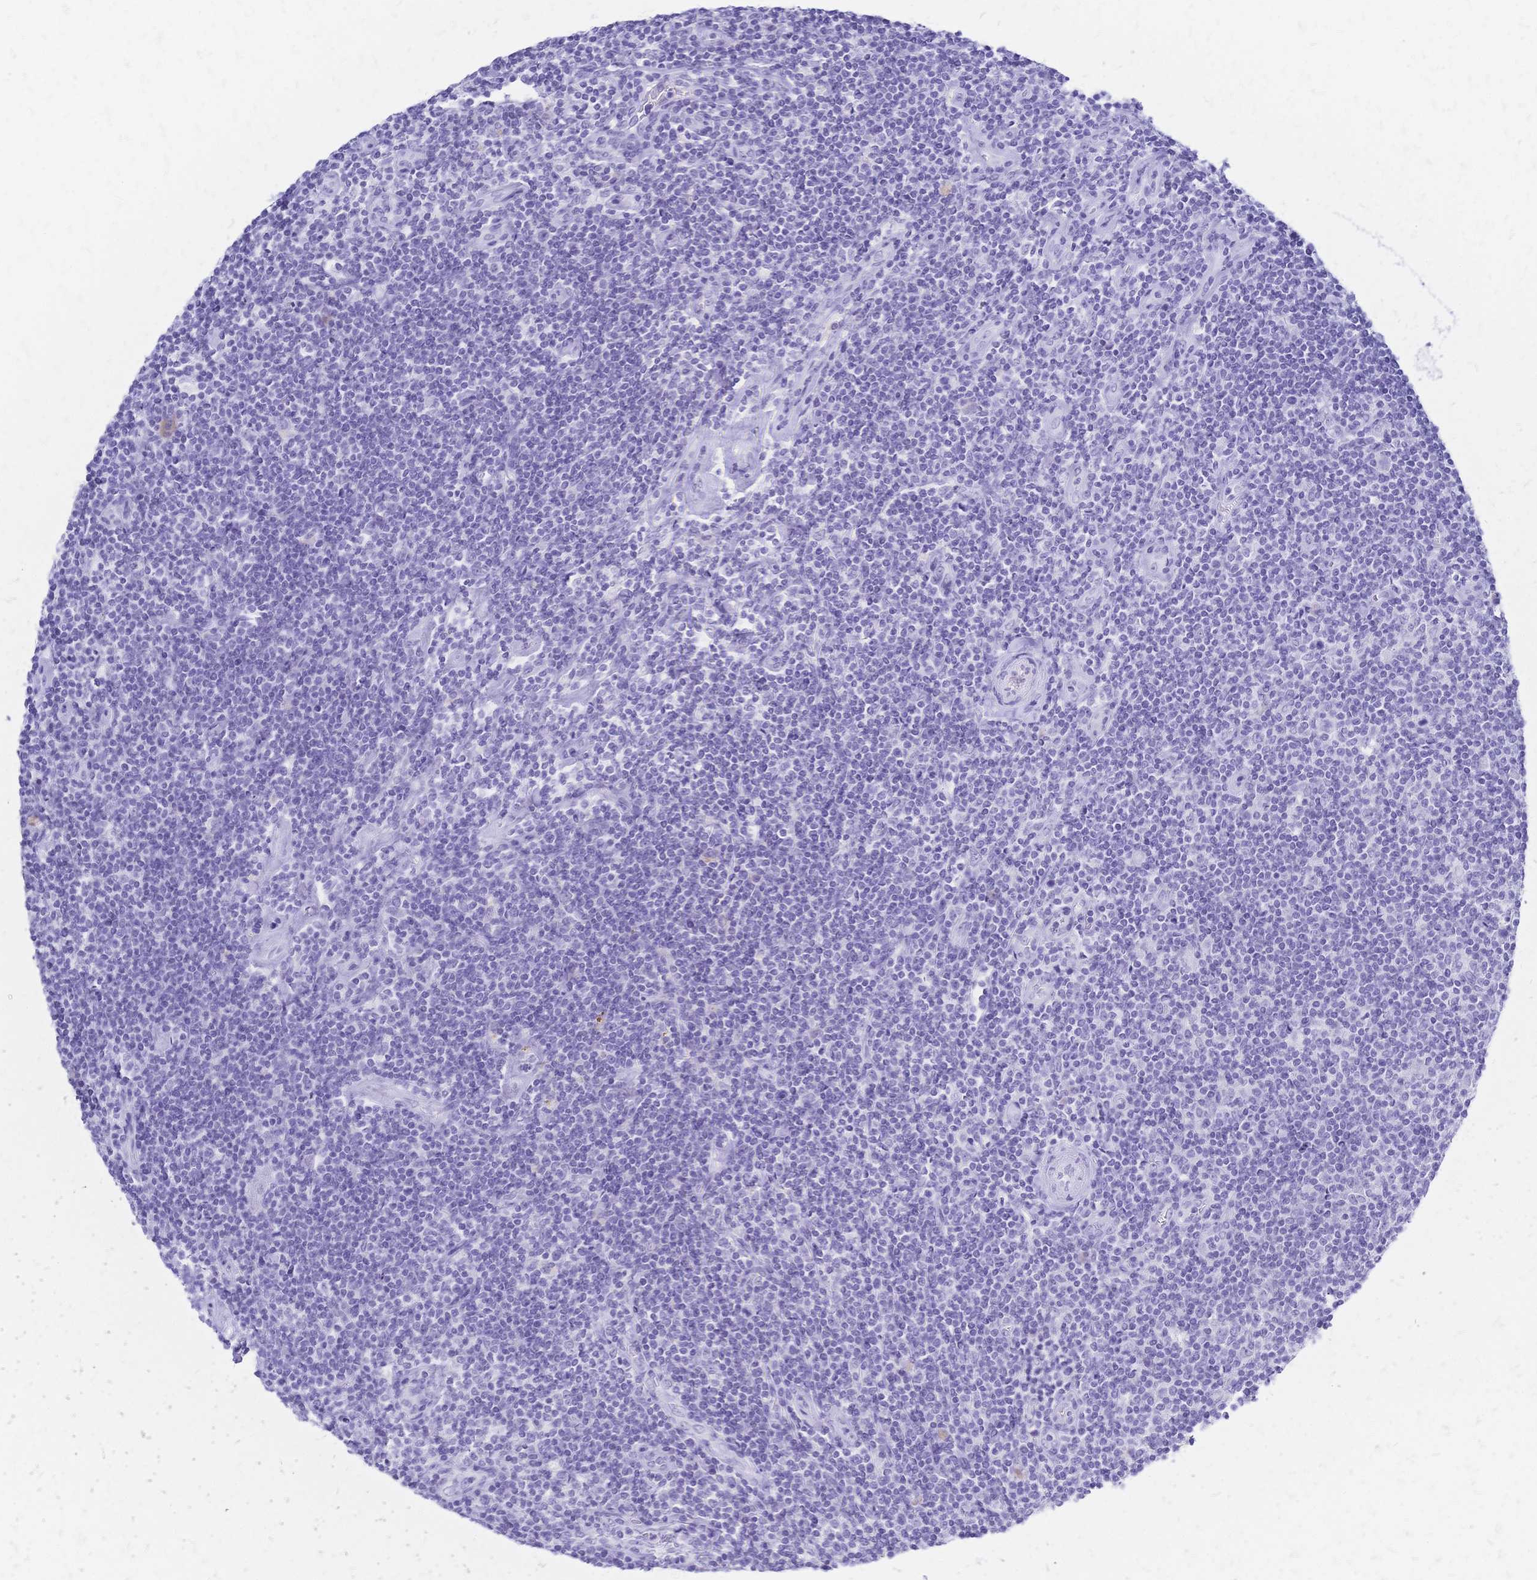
{"staining": {"intensity": "negative", "quantity": "none", "location": "none"}, "tissue": "lymphoma", "cell_type": "Tumor cells", "image_type": "cancer", "snomed": [{"axis": "morphology", "description": "Hodgkin's disease, NOS"}, {"axis": "topography", "description": "Lymph node"}], "caption": "IHC image of Hodgkin's disease stained for a protein (brown), which displays no positivity in tumor cells.", "gene": "FA2H", "patient": {"sex": "male", "age": 40}}